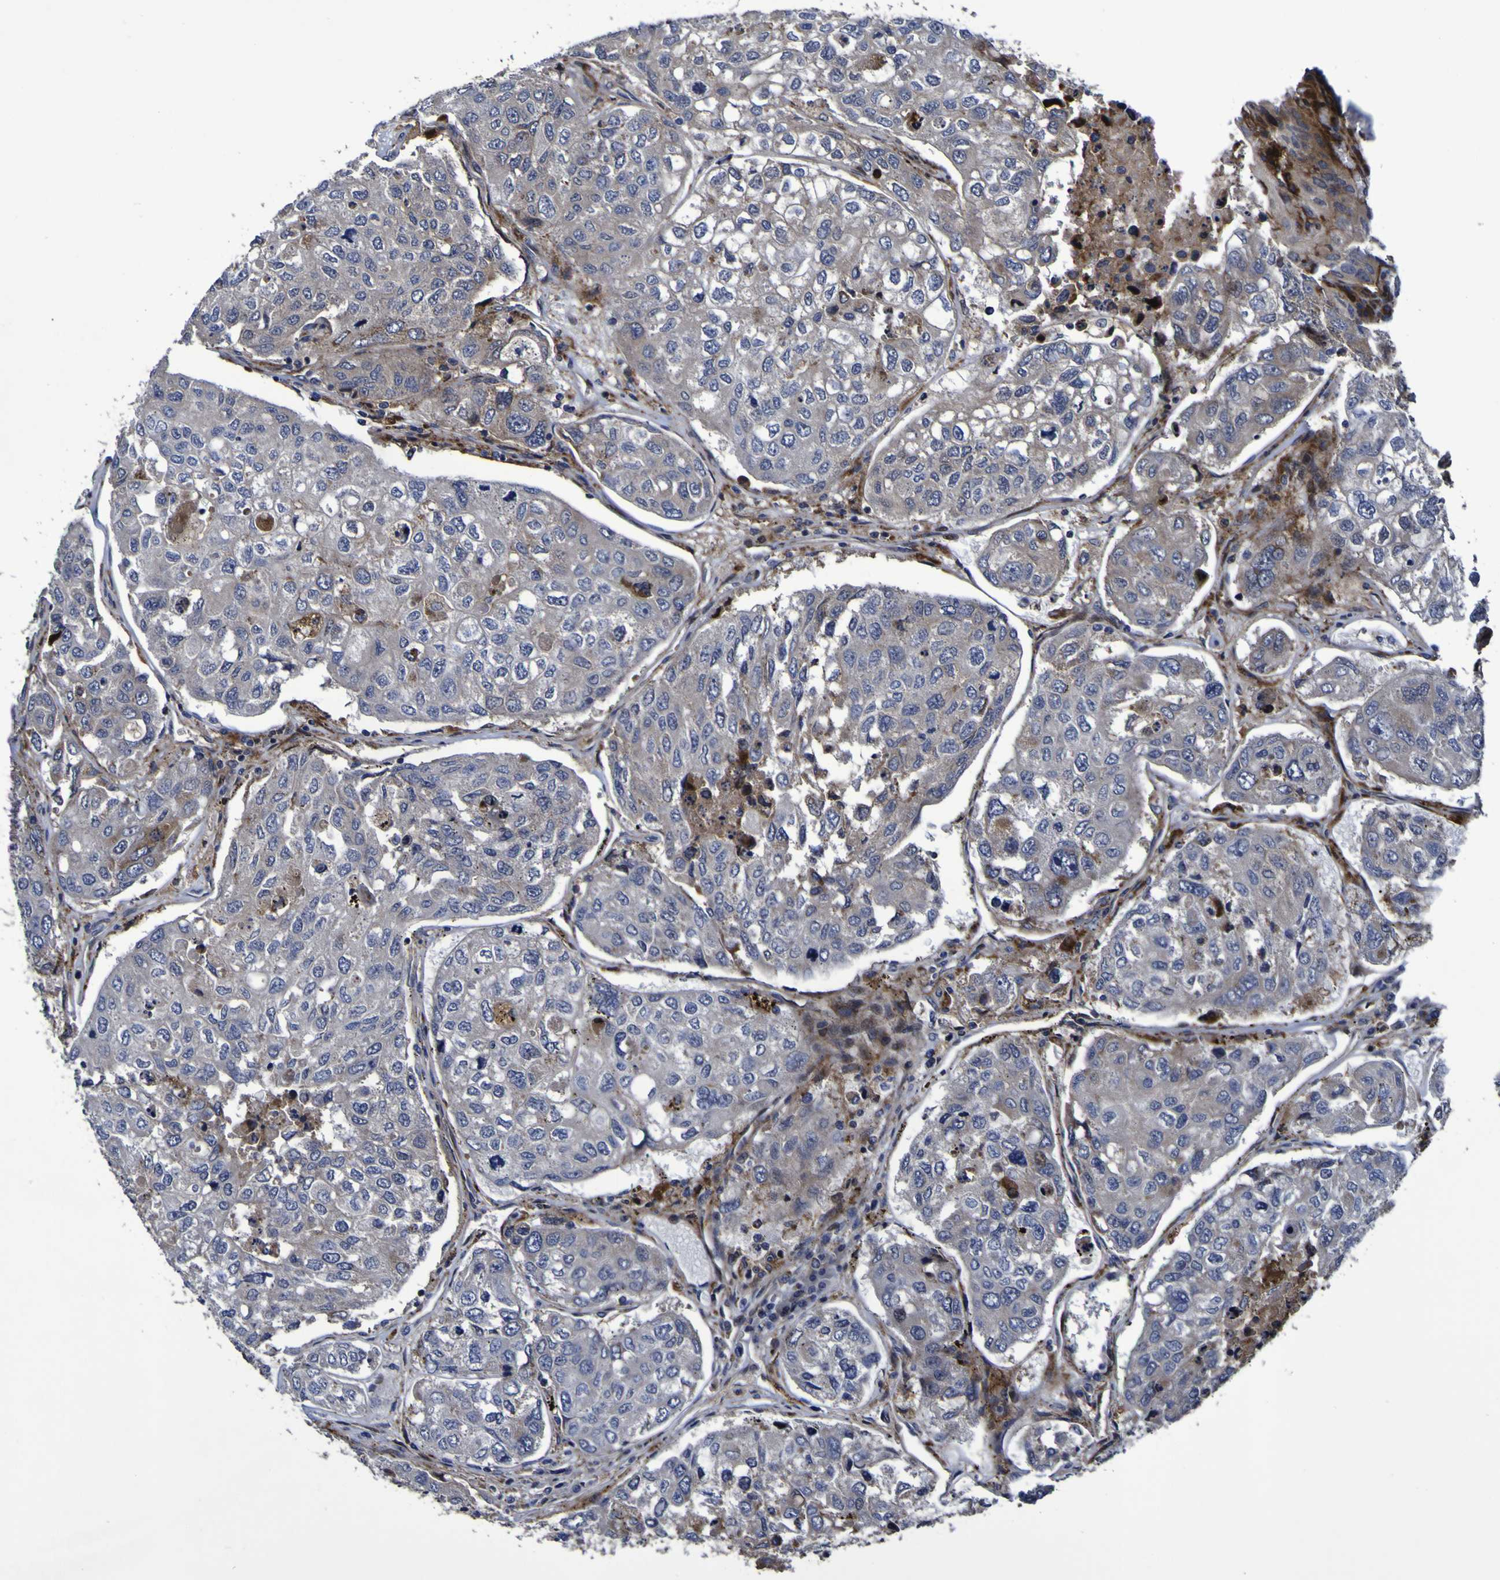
{"staining": {"intensity": "moderate", "quantity": "<25%", "location": "cytoplasmic/membranous,nuclear"}, "tissue": "urothelial cancer", "cell_type": "Tumor cells", "image_type": "cancer", "snomed": [{"axis": "morphology", "description": "Urothelial carcinoma, High grade"}, {"axis": "topography", "description": "Lymph node"}, {"axis": "topography", "description": "Urinary bladder"}], "caption": "Immunohistochemistry of urothelial cancer displays low levels of moderate cytoplasmic/membranous and nuclear expression in about <25% of tumor cells. Nuclei are stained in blue.", "gene": "MGLL", "patient": {"sex": "male", "age": 51}}